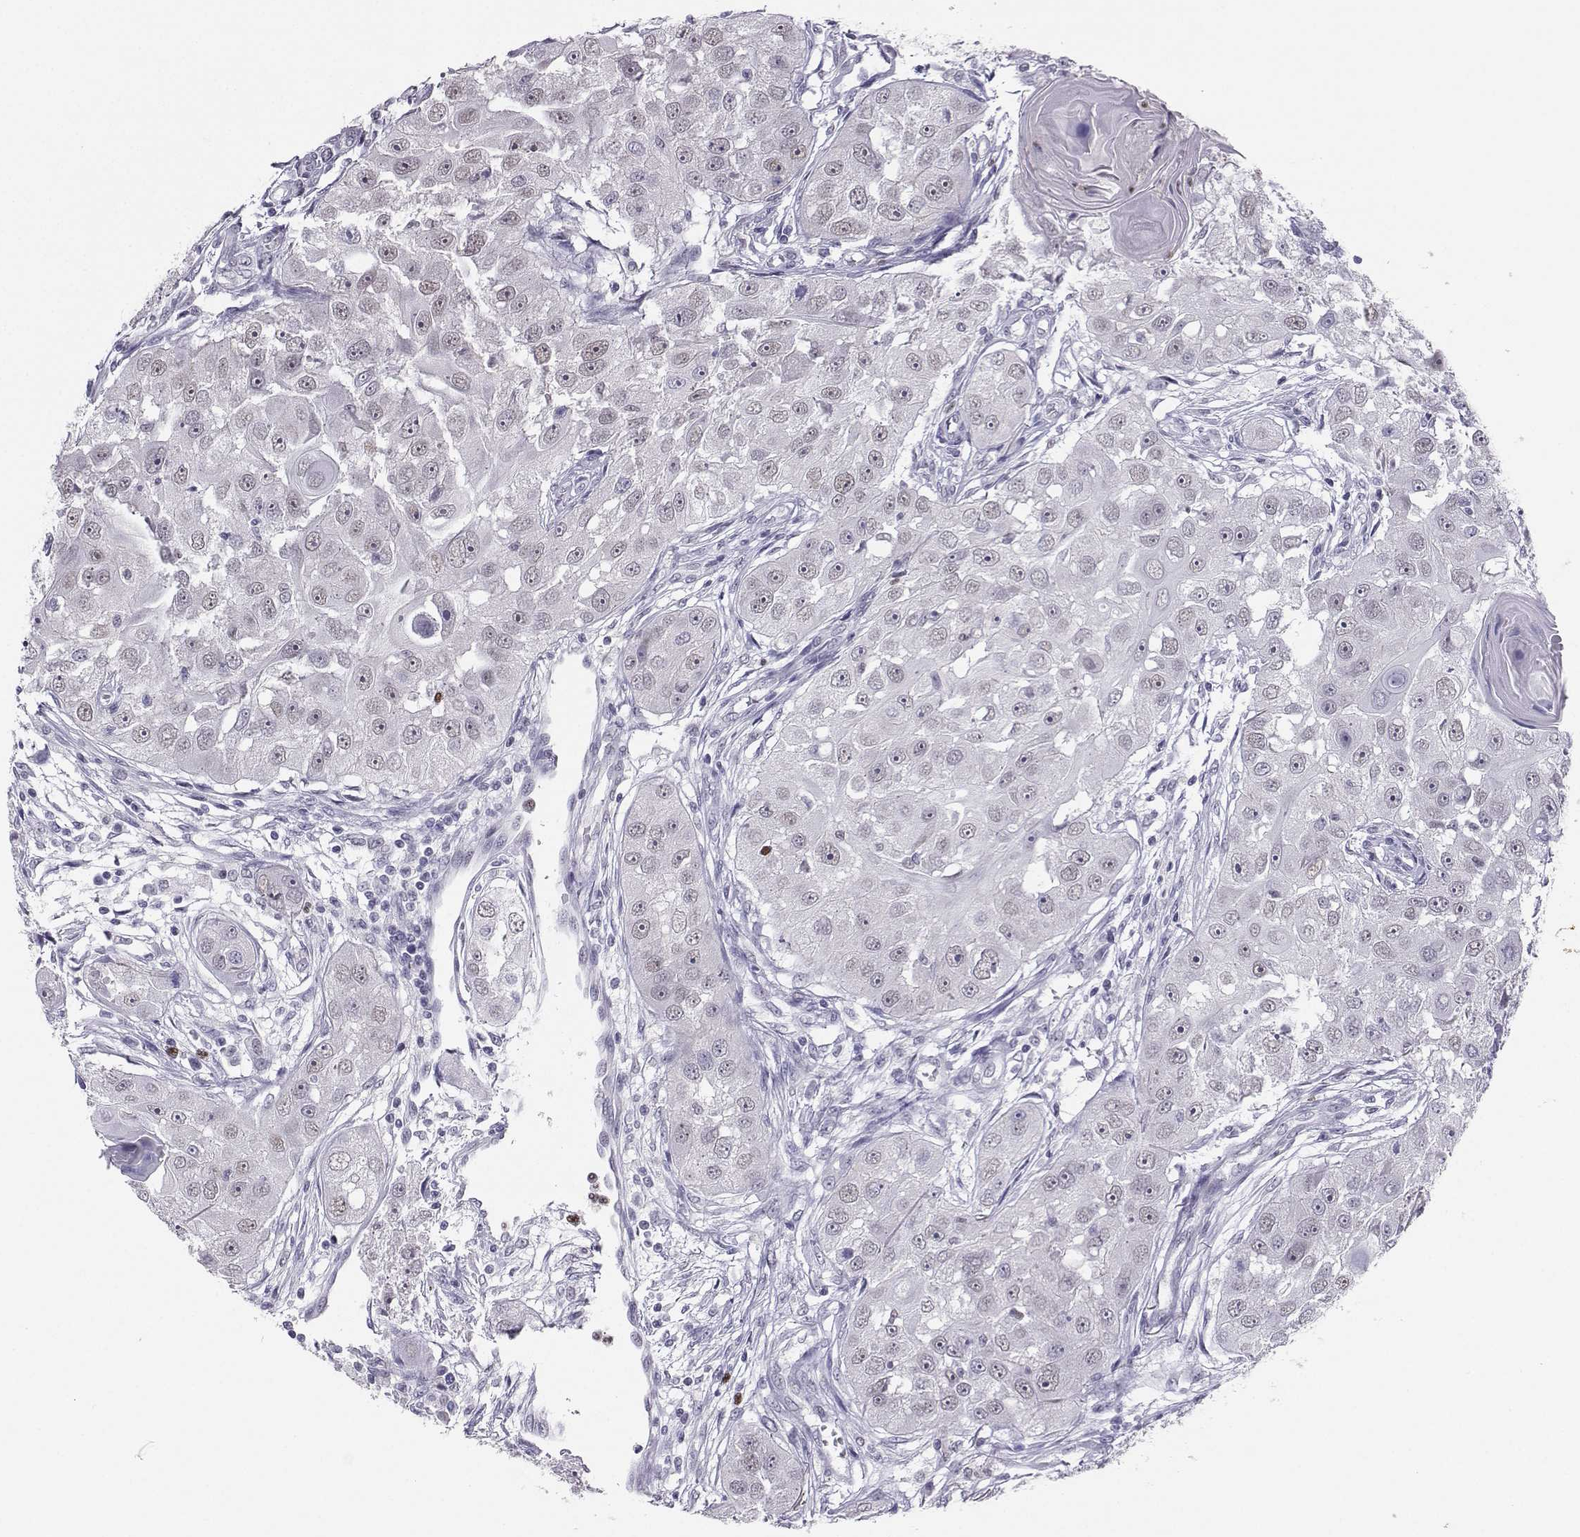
{"staining": {"intensity": "negative", "quantity": "none", "location": "none"}, "tissue": "head and neck cancer", "cell_type": "Tumor cells", "image_type": "cancer", "snomed": [{"axis": "morphology", "description": "Squamous cell carcinoma, NOS"}, {"axis": "topography", "description": "Head-Neck"}], "caption": "The histopathology image shows no significant expression in tumor cells of head and neck cancer.", "gene": "TEDC2", "patient": {"sex": "male", "age": 51}}